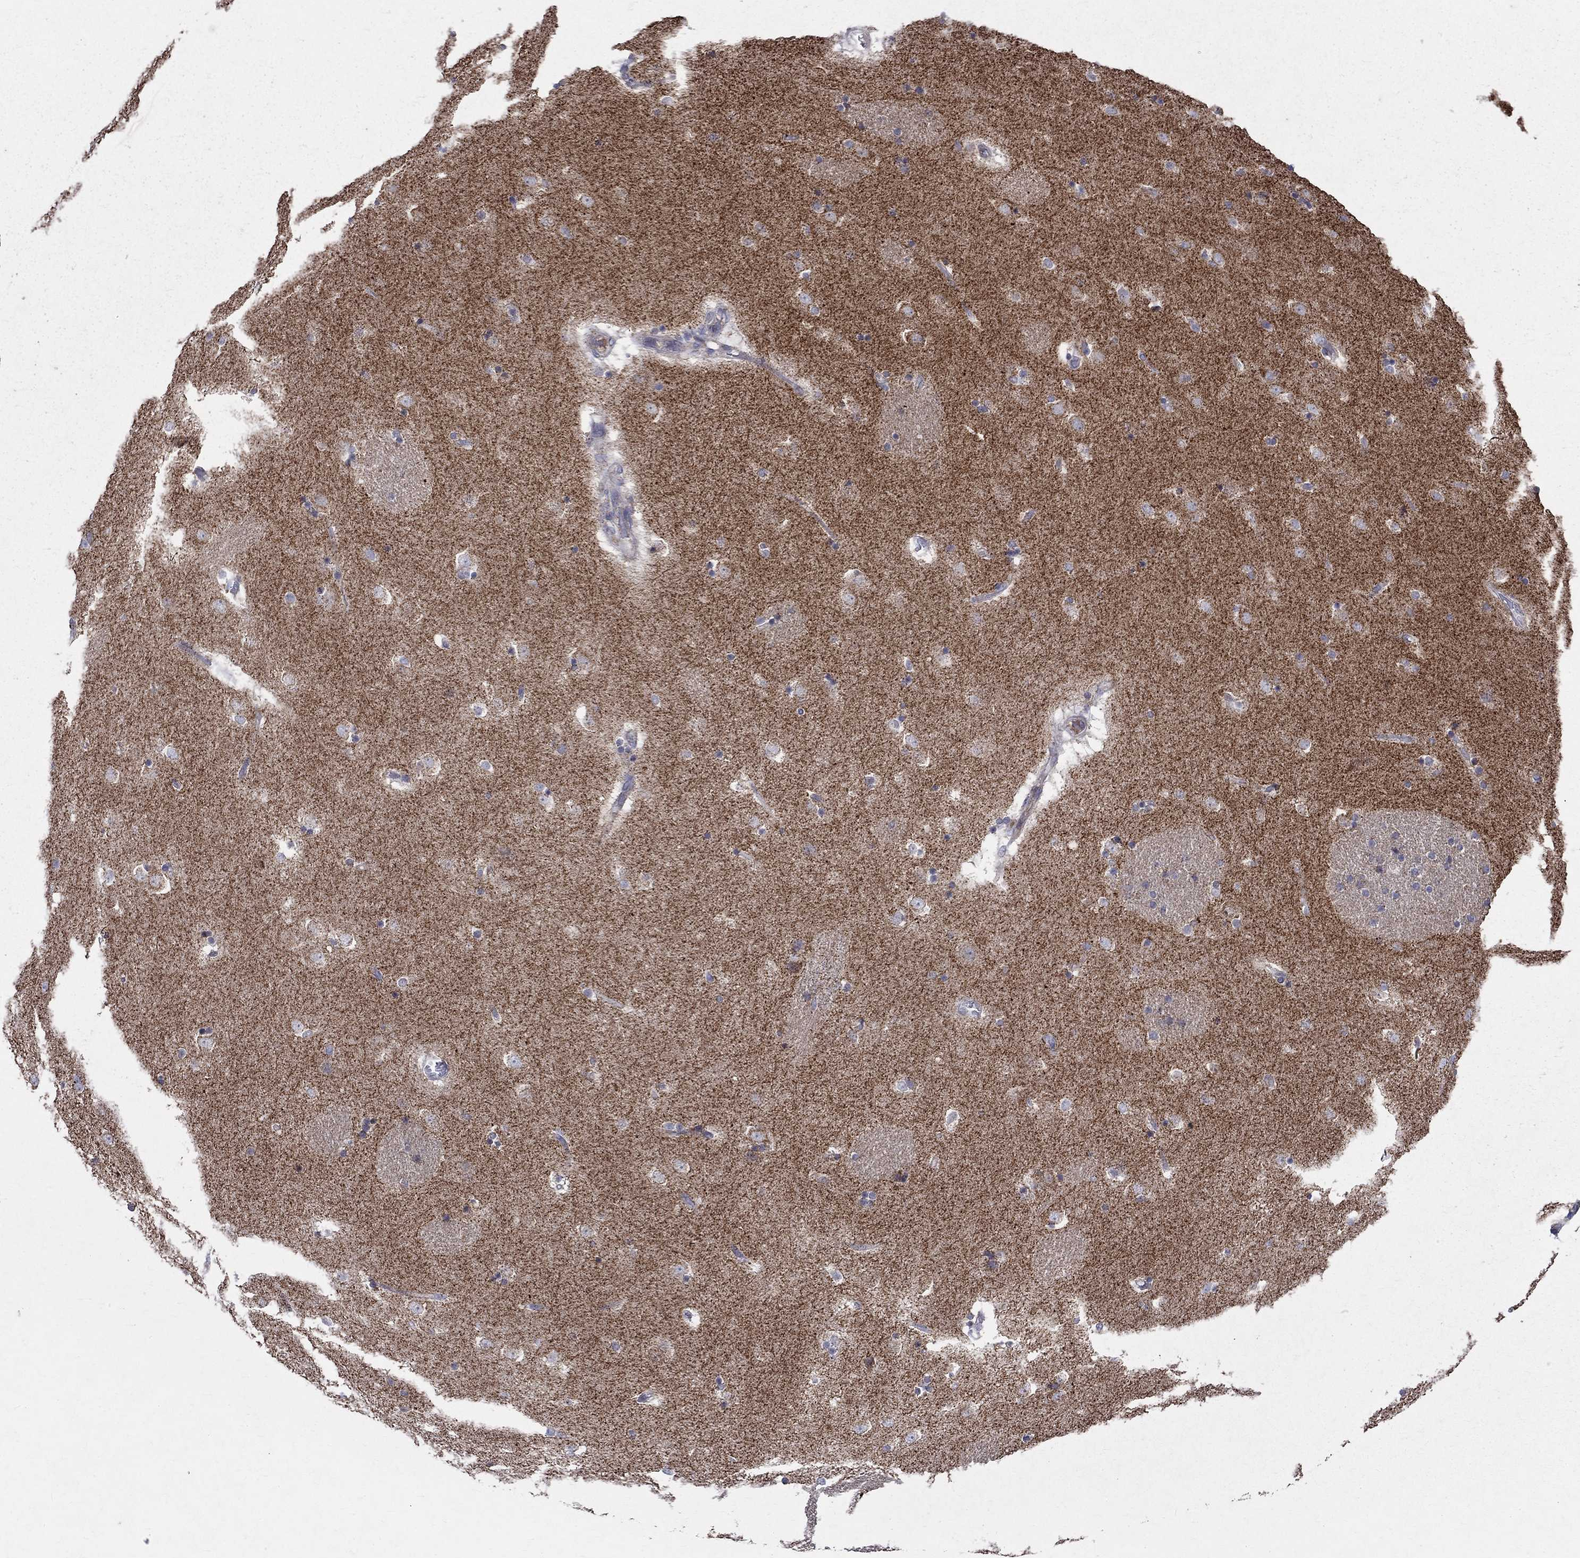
{"staining": {"intensity": "negative", "quantity": "none", "location": "none"}, "tissue": "caudate", "cell_type": "Glial cells", "image_type": "normal", "snomed": [{"axis": "morphology", "description": "Normal tissue, NOS"}, {"axis": "topography", "description": "Lateral ventricle wall"}], "caption": "Caudate was stained to show a protein in brown. There is no significant staining in glial cells. (Immunohistochemistry, brightfield microscopy, high magnification).", "gene": "SLC4A10", "patient": {"sex": "male", "age": 51}}